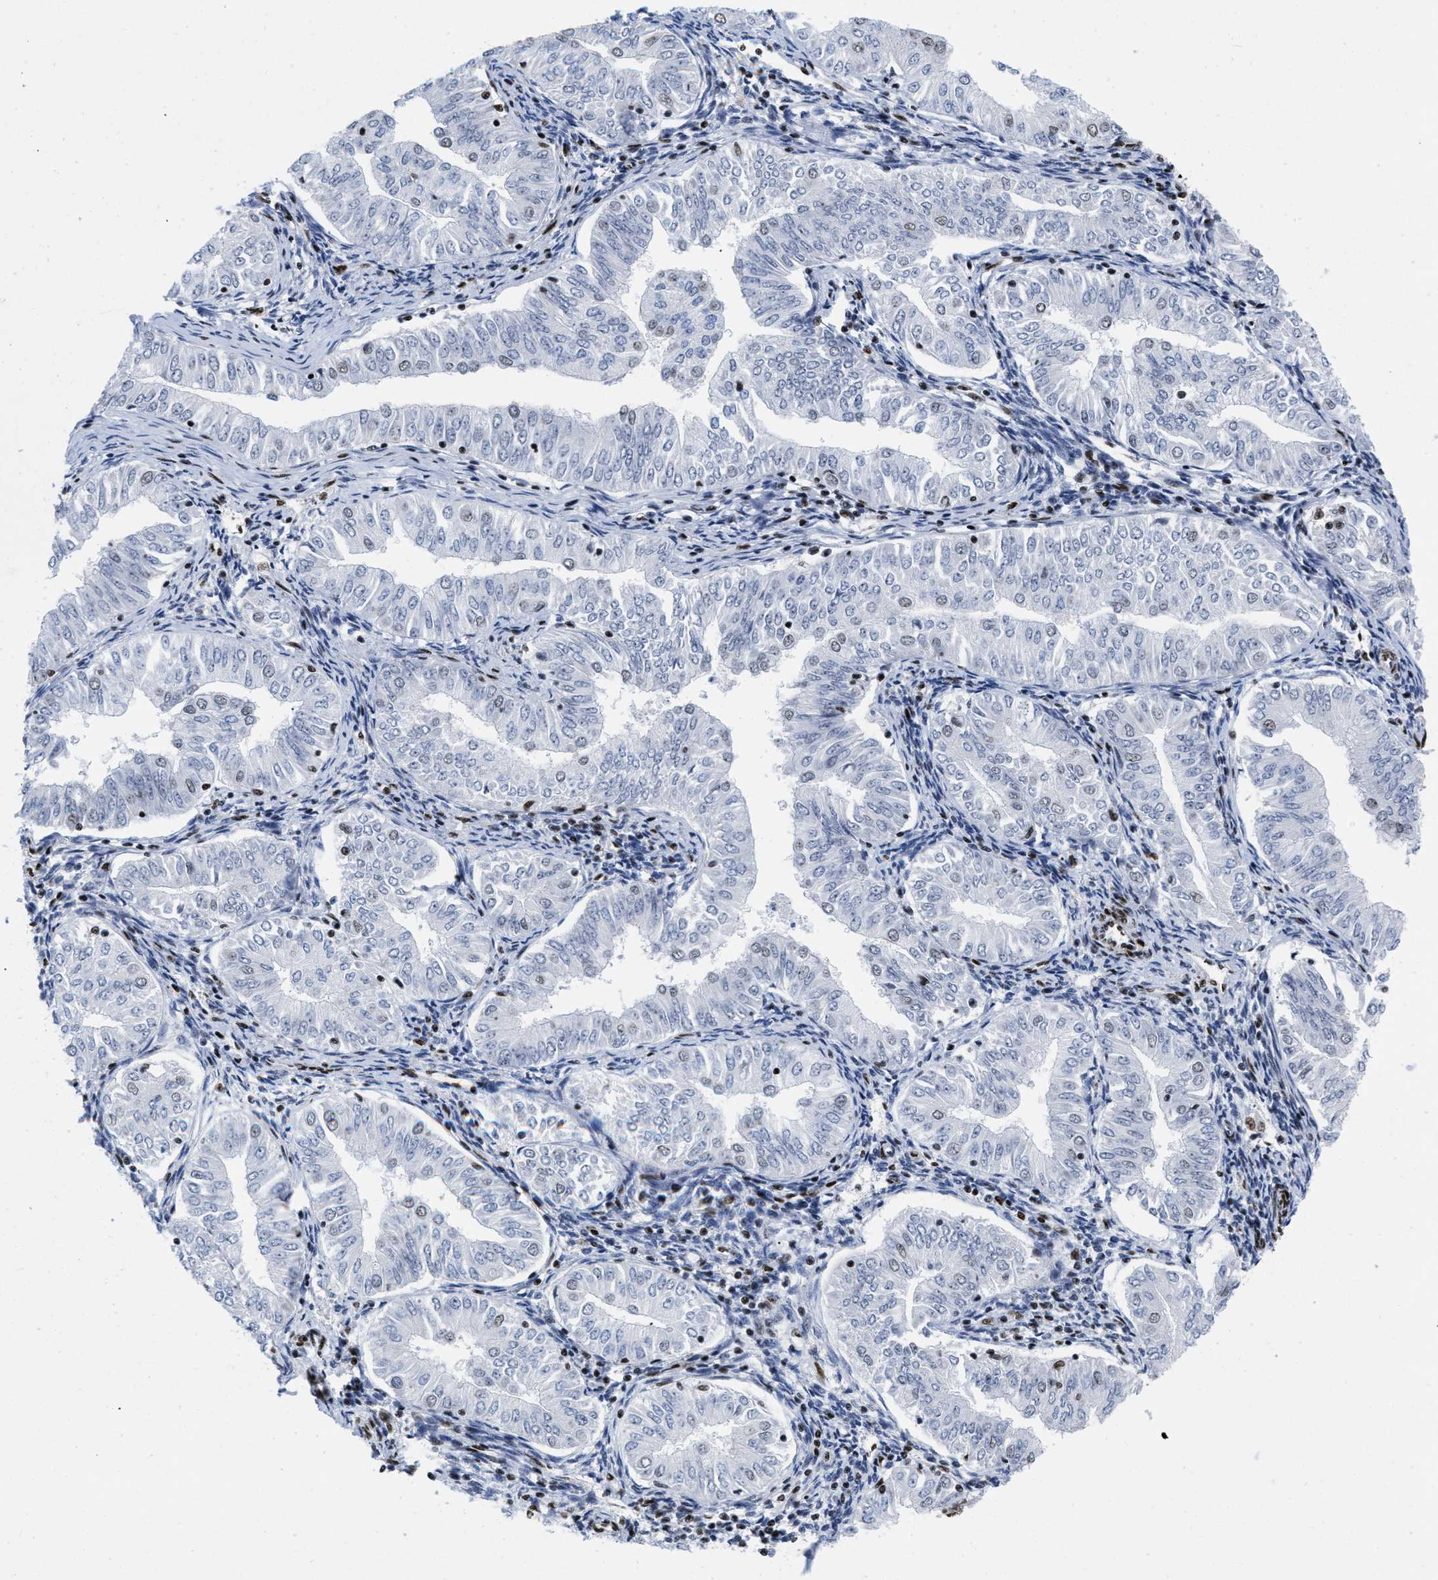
{"staining": {"intensity": "weak", "quantity": "<25%", "location": "nuclear"}, "tissue": "endometrial cancer", "cell_type": "Tumor cells", "image_type": "cancer", "snomed": [{"axis": "morphology", "description": "Normal tissue, NOS"}, {"axis": "morphology", "description": "Adenocarcinoma, NOS"}, {"axis": "topography", "description": "Endometrium"}], "caption": "This is an IHC histopathology image of human endometrial adenocarcinoma. There is no positivity in tumor cells.", "gene": "CREB1", "patient": {"sex": "female", "age": 53}}